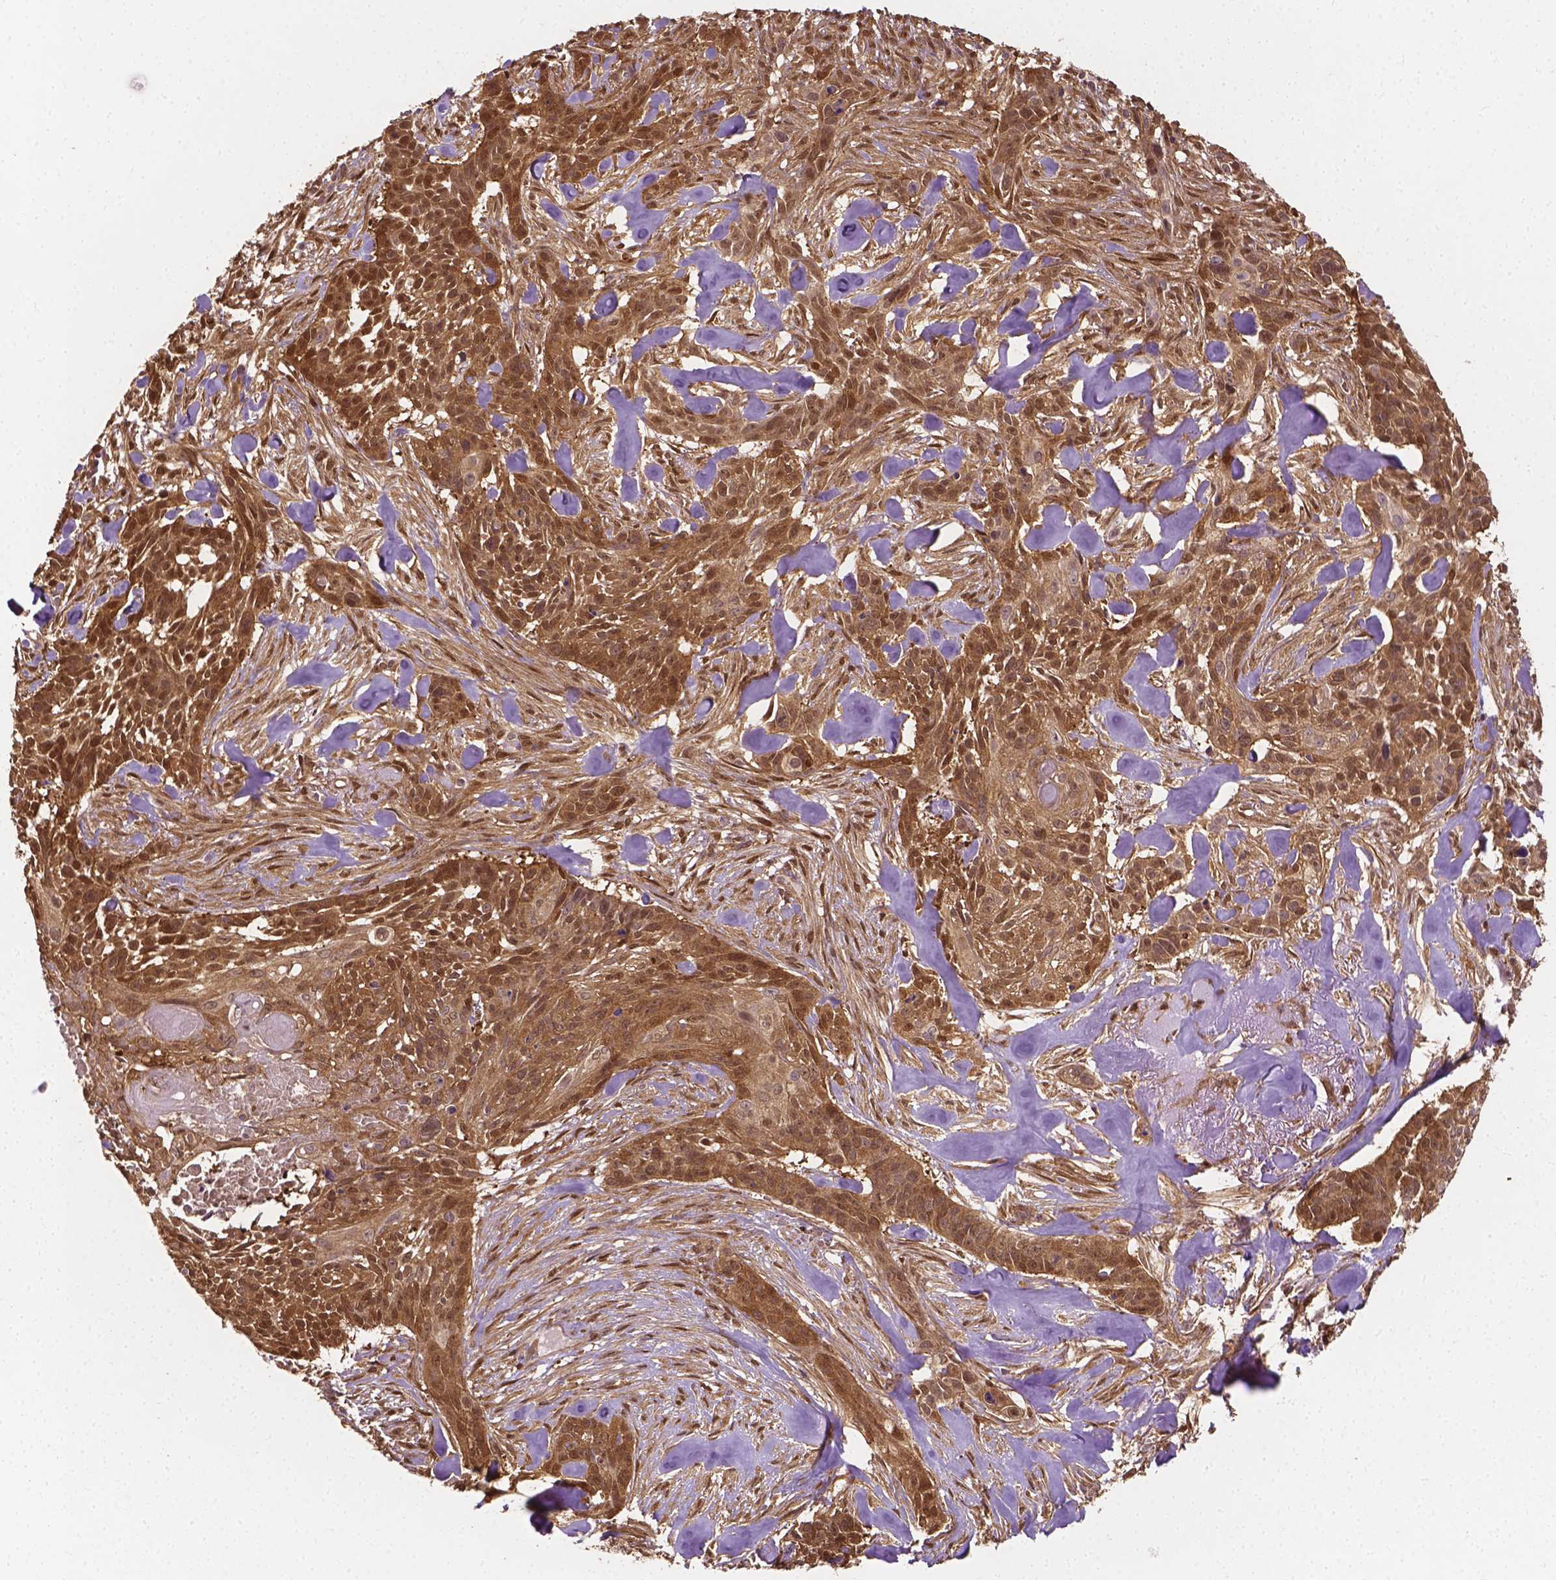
{"staining": {"intensity": "moderate", "quantity": ">75%", "location": "cytoplasmic/membranous,nuclear"}, "tissue": "skin cancer", "cell_type": "Tumor cells", "image_type": "cancer", "snomed": [{"axis": "morphology", "description": "Basal cell carcinoma"}, {"axis": "topography", "description": "Skin"}], "caption": "About >75% of tumor cells in skin cancer (basal cell carcinoma) show moderate cytoplasmic/membranous and nuclear protein staining as visualized by brown immunohistochemical staining.", "gene": "YAP1", "patient": {"sex": "male", "age": 87}}